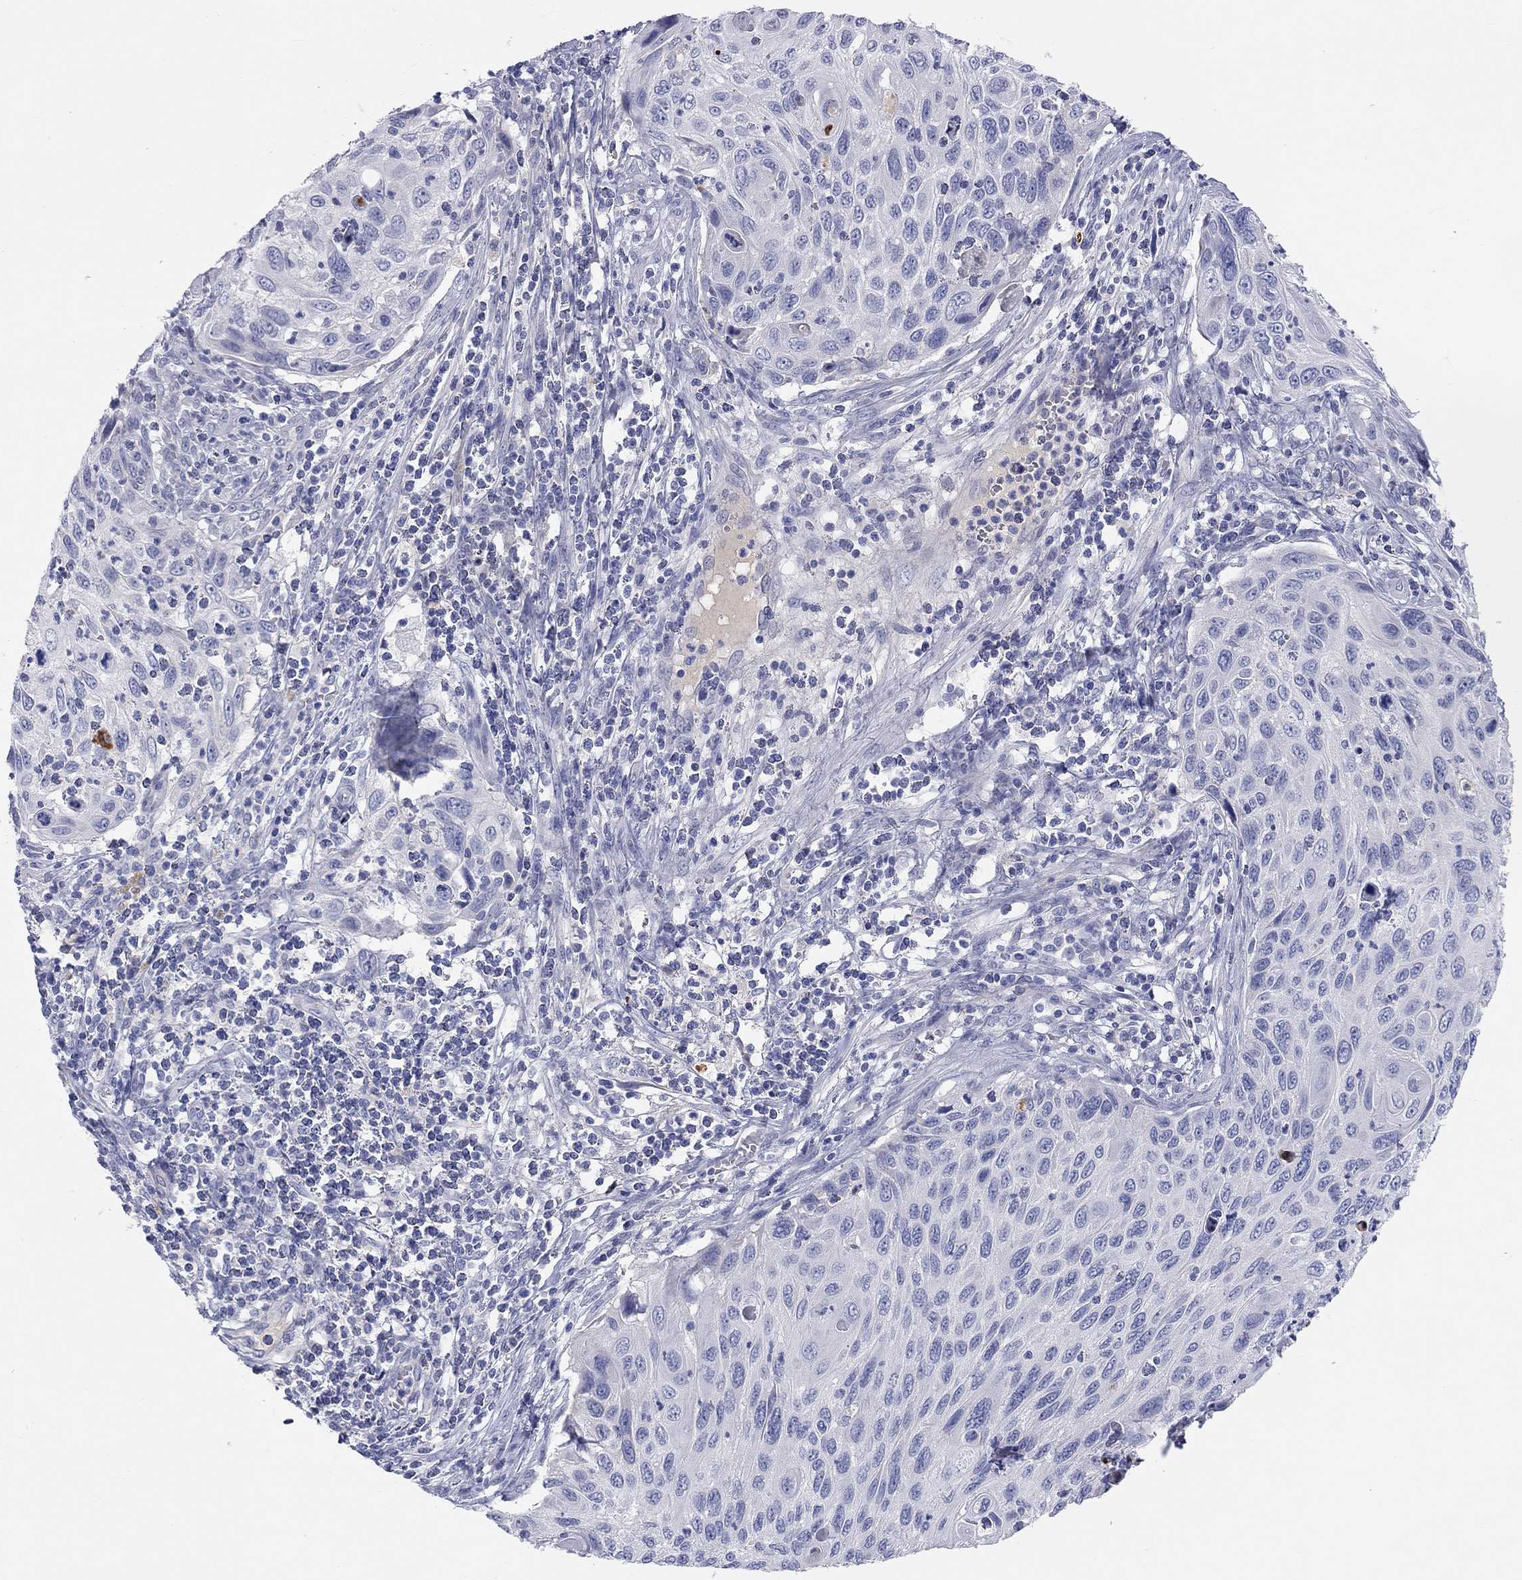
{"staining": {"intensity": "negative", "quantity": "none", "location": "none"}, "tissue": "cervical cancer", "cell_type": "Tumor cells", "image_type": "cancer", "snomed": [{"axis": "morphology", "description": "Squamous cell carcinoma, NOS"}, {"axis": "topography", "description": "Cervix"}], "caption": "Immunohistochemistry image of neoplastic tissue: human cervical cancer (squamous cell carcinoma) stained with DAB shows no significant protein staining in tumor cells.", "gene": "ST7L", "patient": {"sex": "female", "age": 70}}